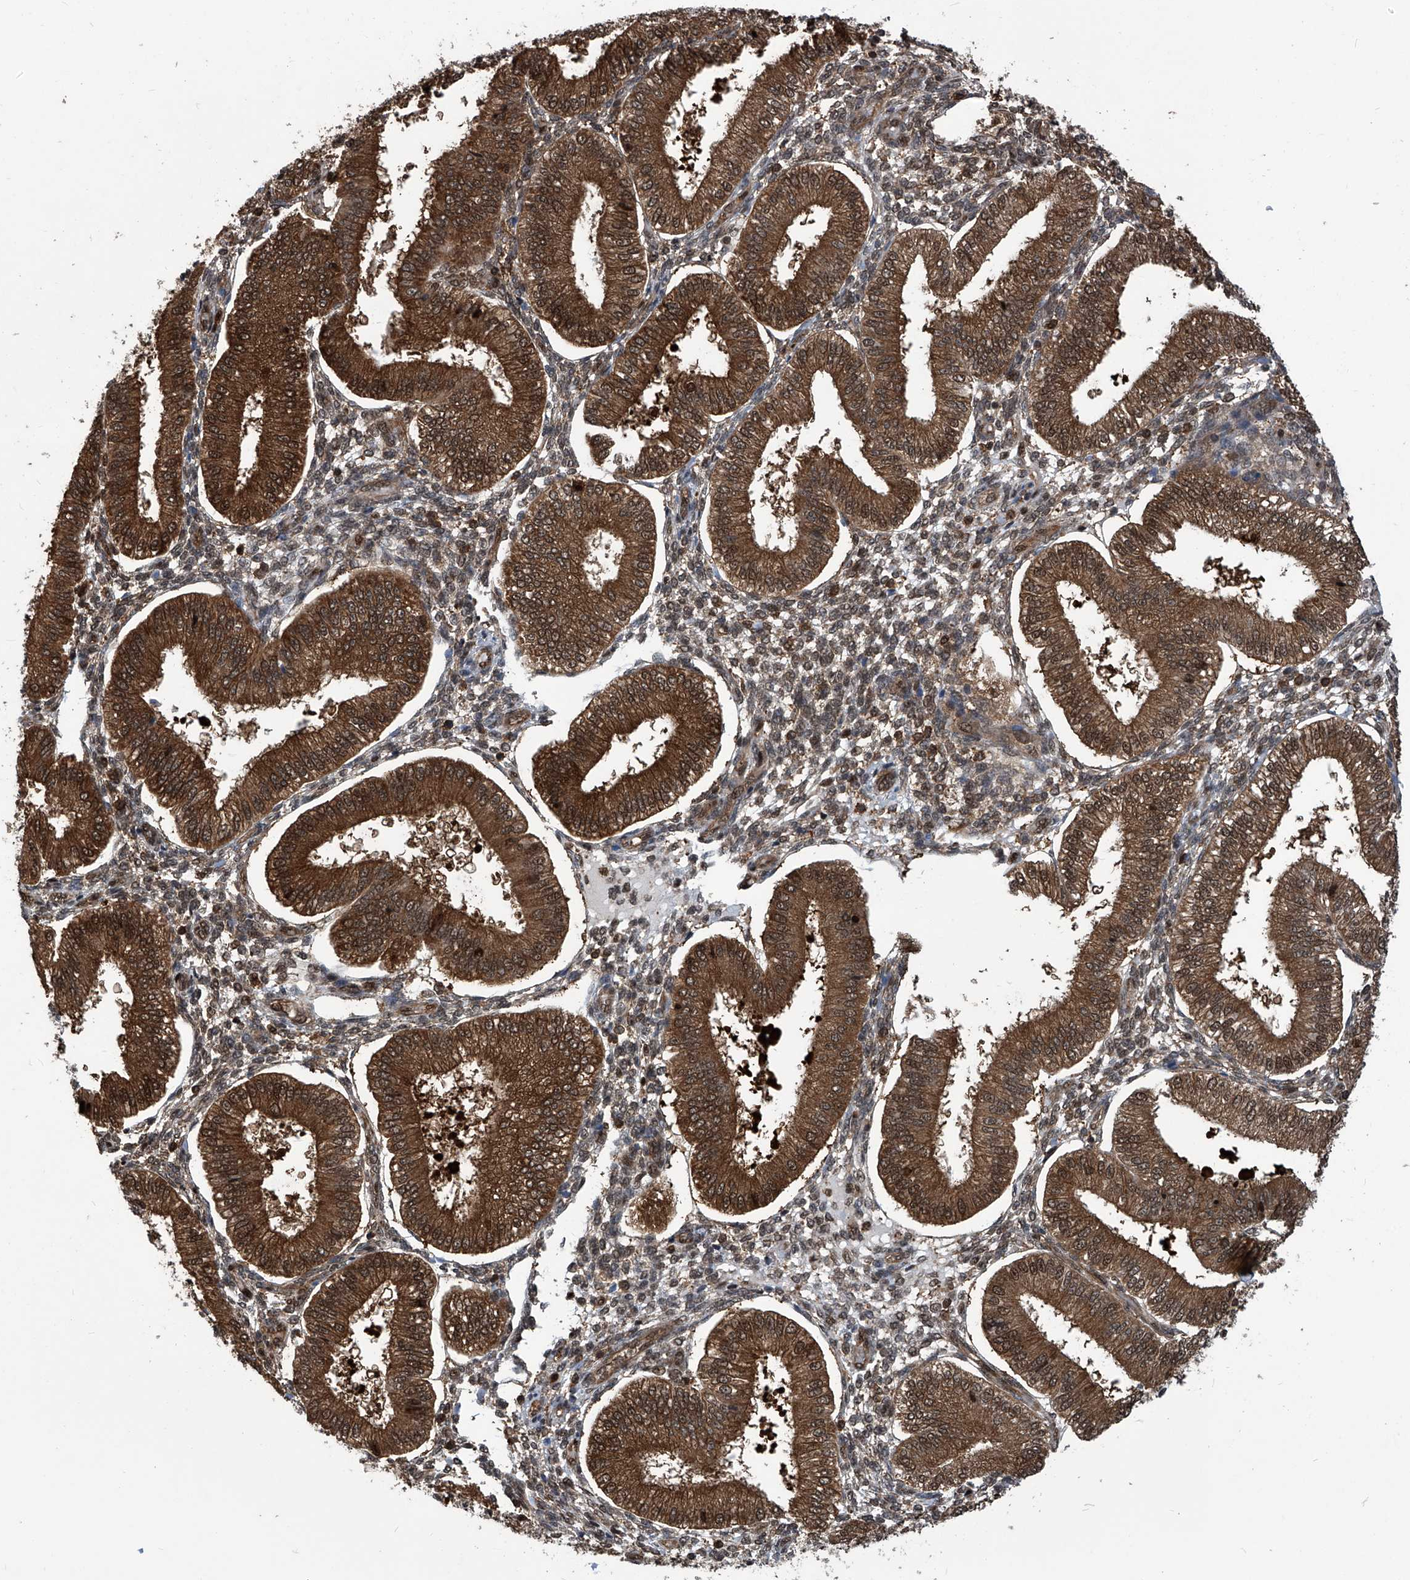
{"staining": {"intensity": "weak", "quantity": "25%-75%", "location": "nuclear"}, "tissue": "endometrium", "cell_type": "Cells in endometrial stroma", "image_type": "normal", "snomed": [{"axis": "morphology", "description": "Normal tissue, NOS"}, {"axis": "topography", "description": "Endometrium"}], "caption": "This histopathology image reveals IHC staining of benign human endometrium, with low weak nuclear positivity in about 25%-75% of cells in endometrial stroma.", "gene": "PSMB1", "patient": {"sex": "female", "age": 39}}